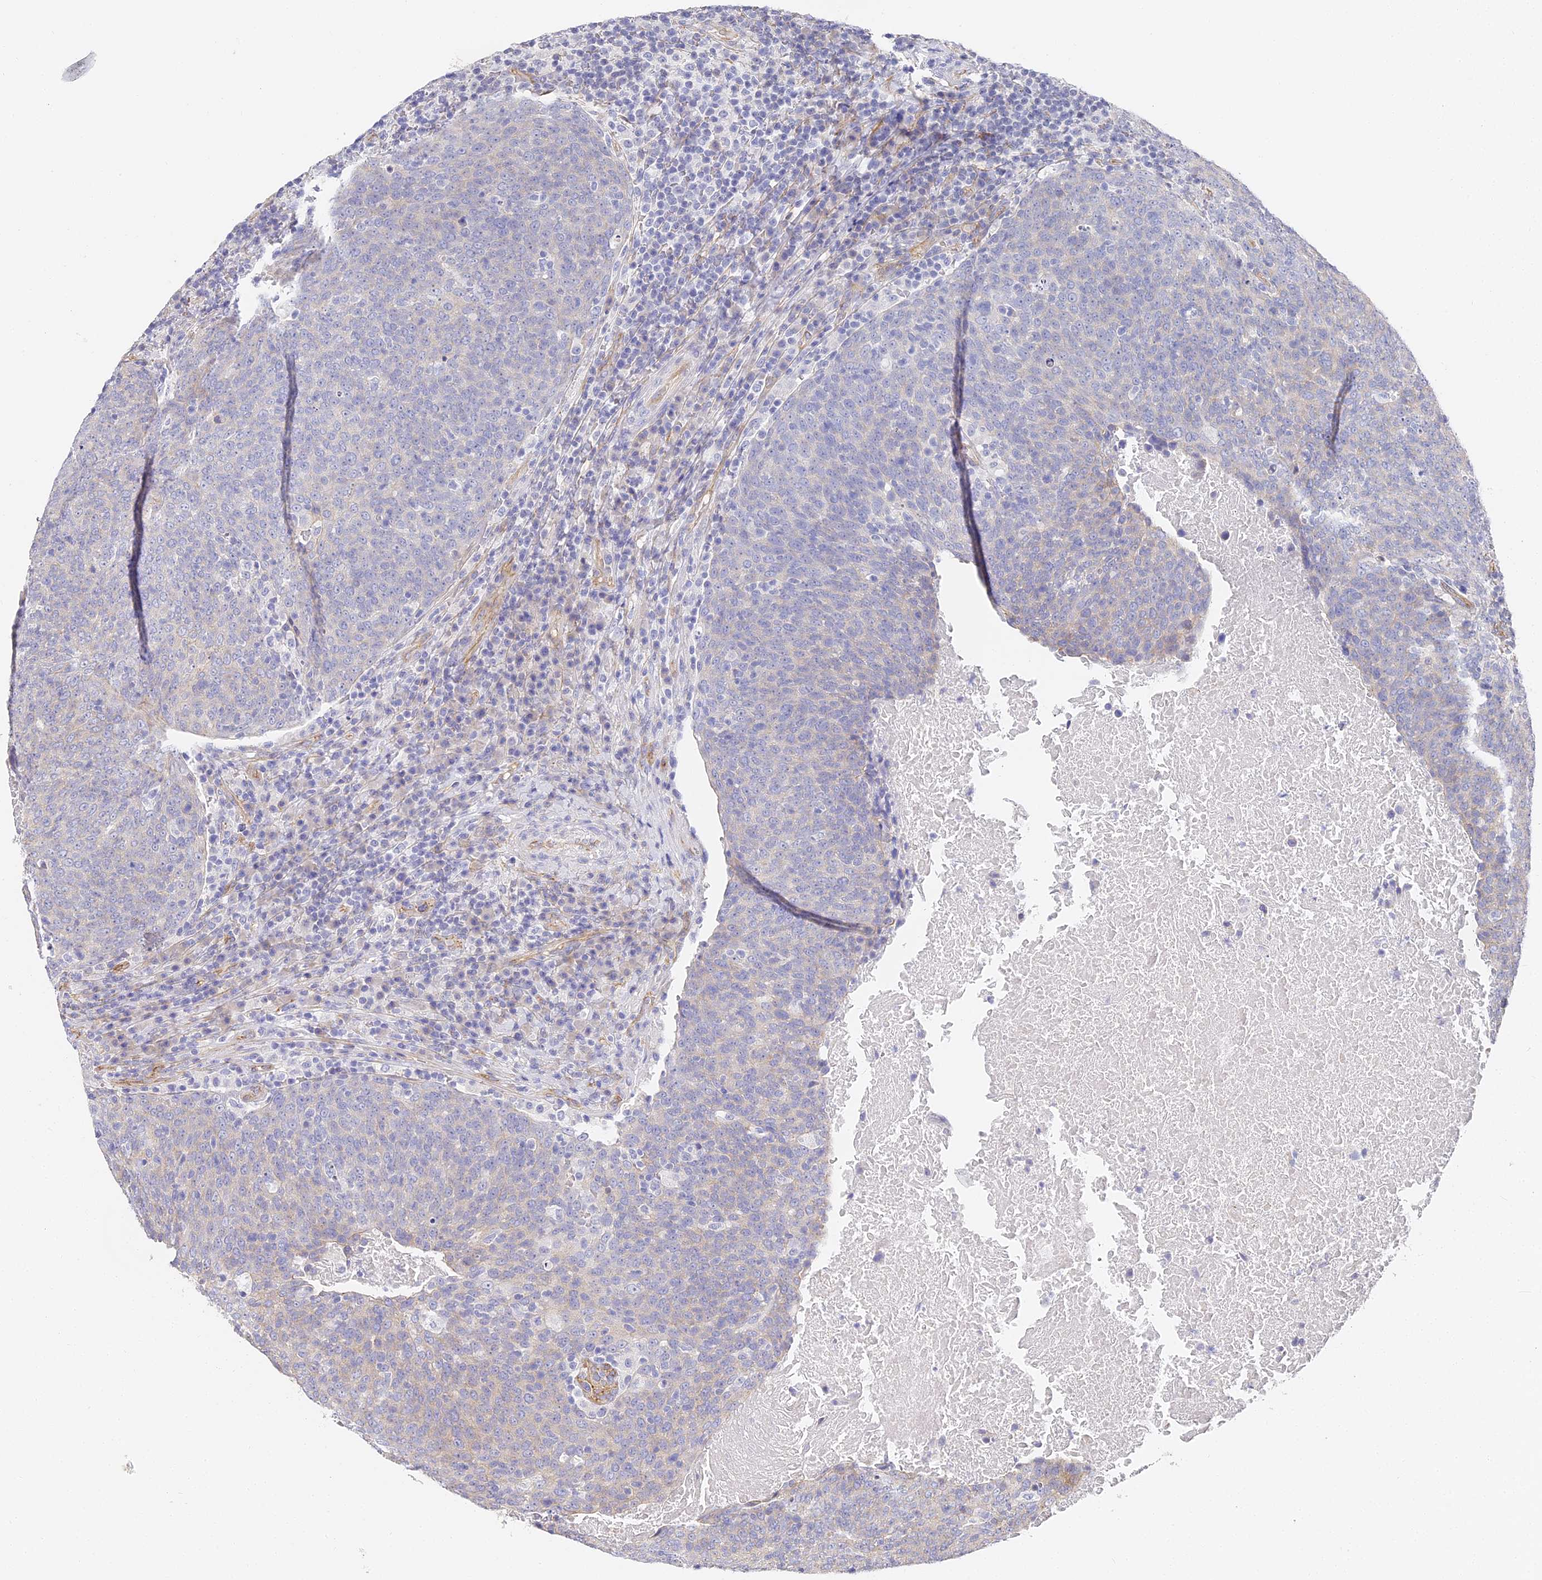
{"staining": {"intensity": "negative", "quantity": "none", "location": "none"}, "tissue": "head and neck cancer", "cell_type": "Tumor cells", "image_type": "cancer", "snomed": [{"axis": "morphology", "description": "Squamous cell carcinoma, NOS"}, {"axis": "morphology", "description": "Squamous cell carcinoma, metastatic, NOS"}, {"axis": "topography", "description": "Lymph node"}, {"axis": "topography", "description": "Head-Neck"}], "caption": "Tumor cells show no significant staining in head and neck squamous cell carcinoma. (IHC, brightfield microscopy, high magnification).", "gene": "CCDC30", "patient": {"sex": "male", "age": 62}}